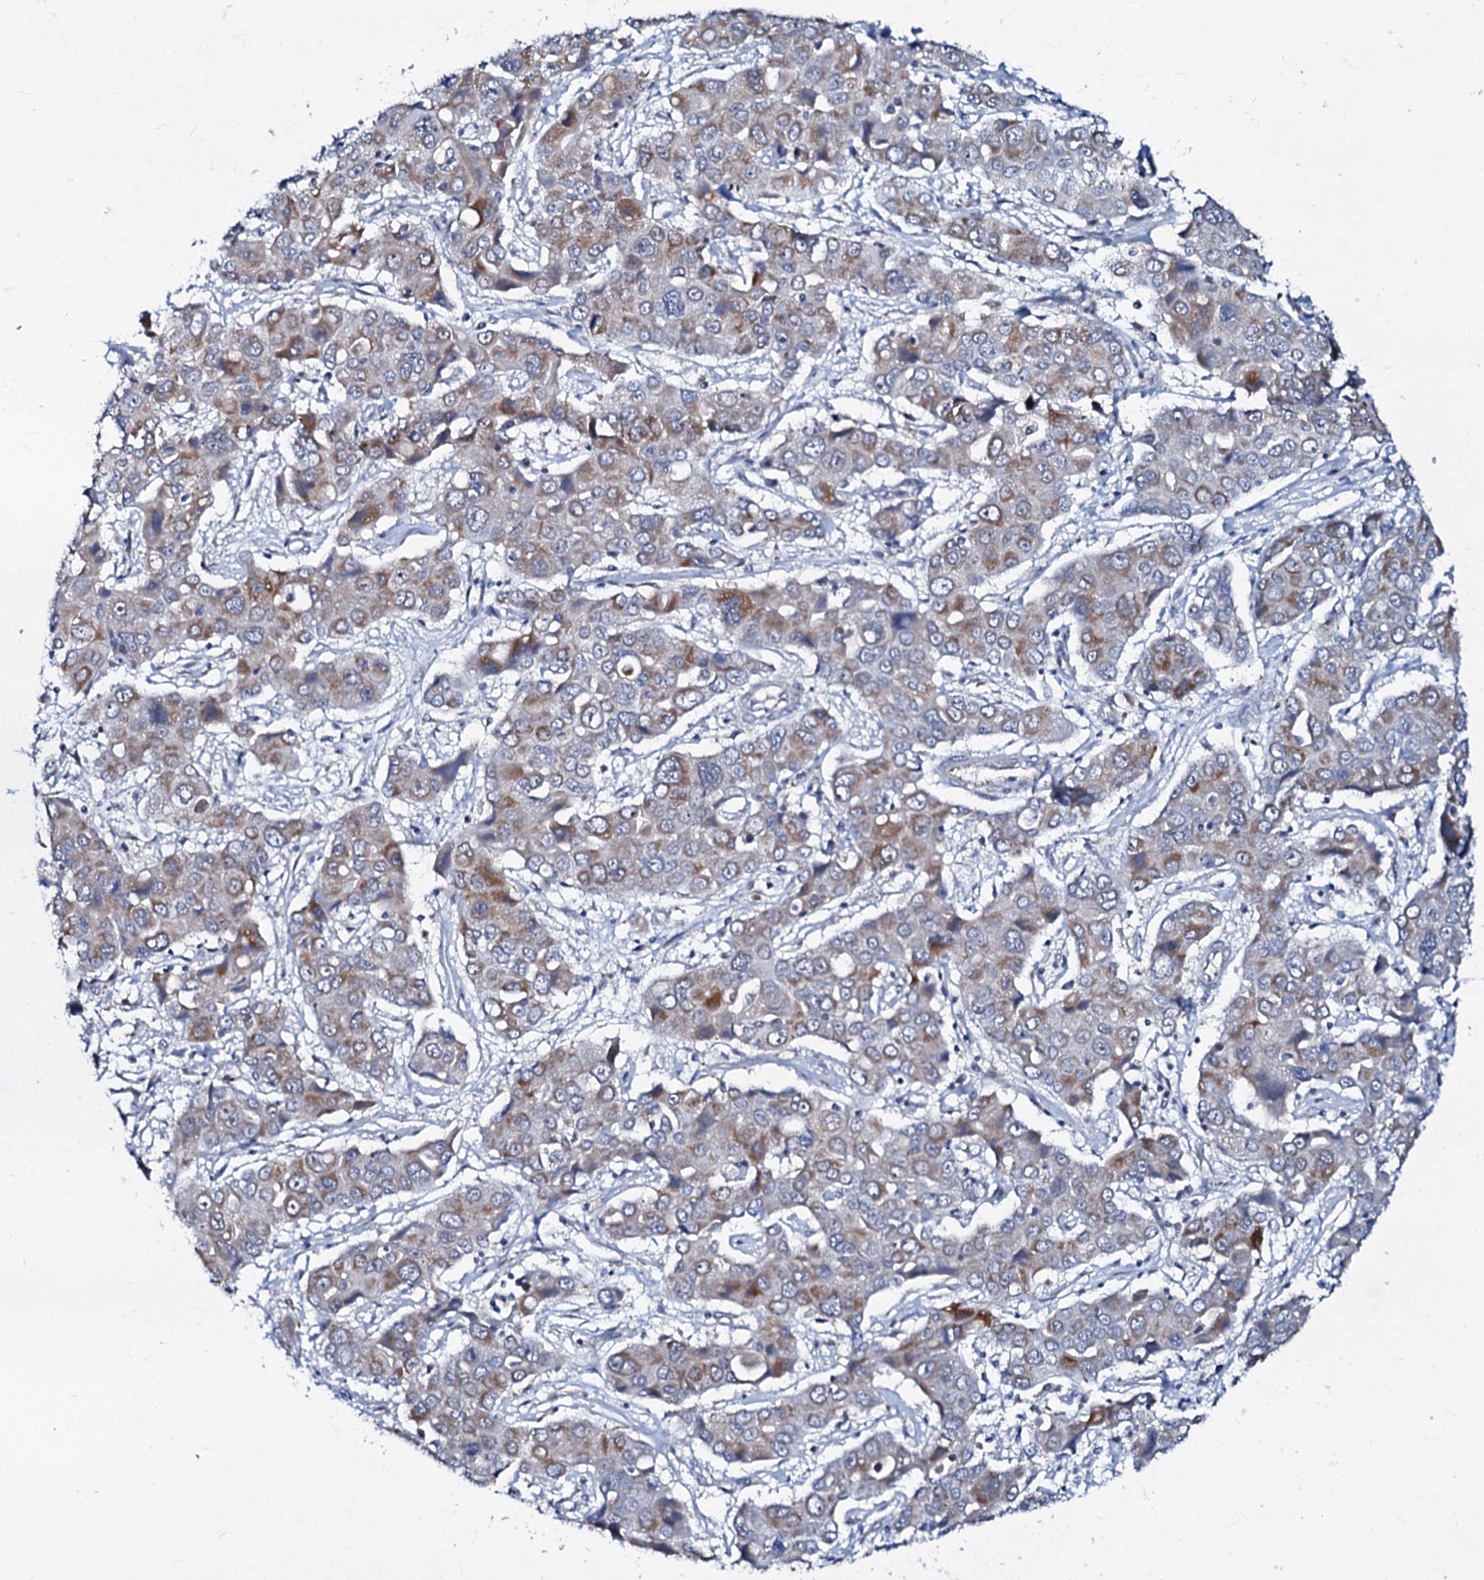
{"staining": {"intensity": "moderate", "quantity": "25%-75%", "location": "cytoplasmic/membranous"}, "tissue": "liver cancer", "cell_type": "Tumor cells", "image_type": "cancer", "snomed": [{"axis": "morphology", "description": "Cholangiocarcinoma"}, {"axis": "topography", "description": "Liver"}], "caption": "IHC image of human liver cancer stained for a protein (brown), which reveals medium levels of moderate cytoplasmic/membranous positivity in approximately 25%-75% of tumor cells.", "gene": "MRPL51", "patient": {"sex": "male", "age": 67}}